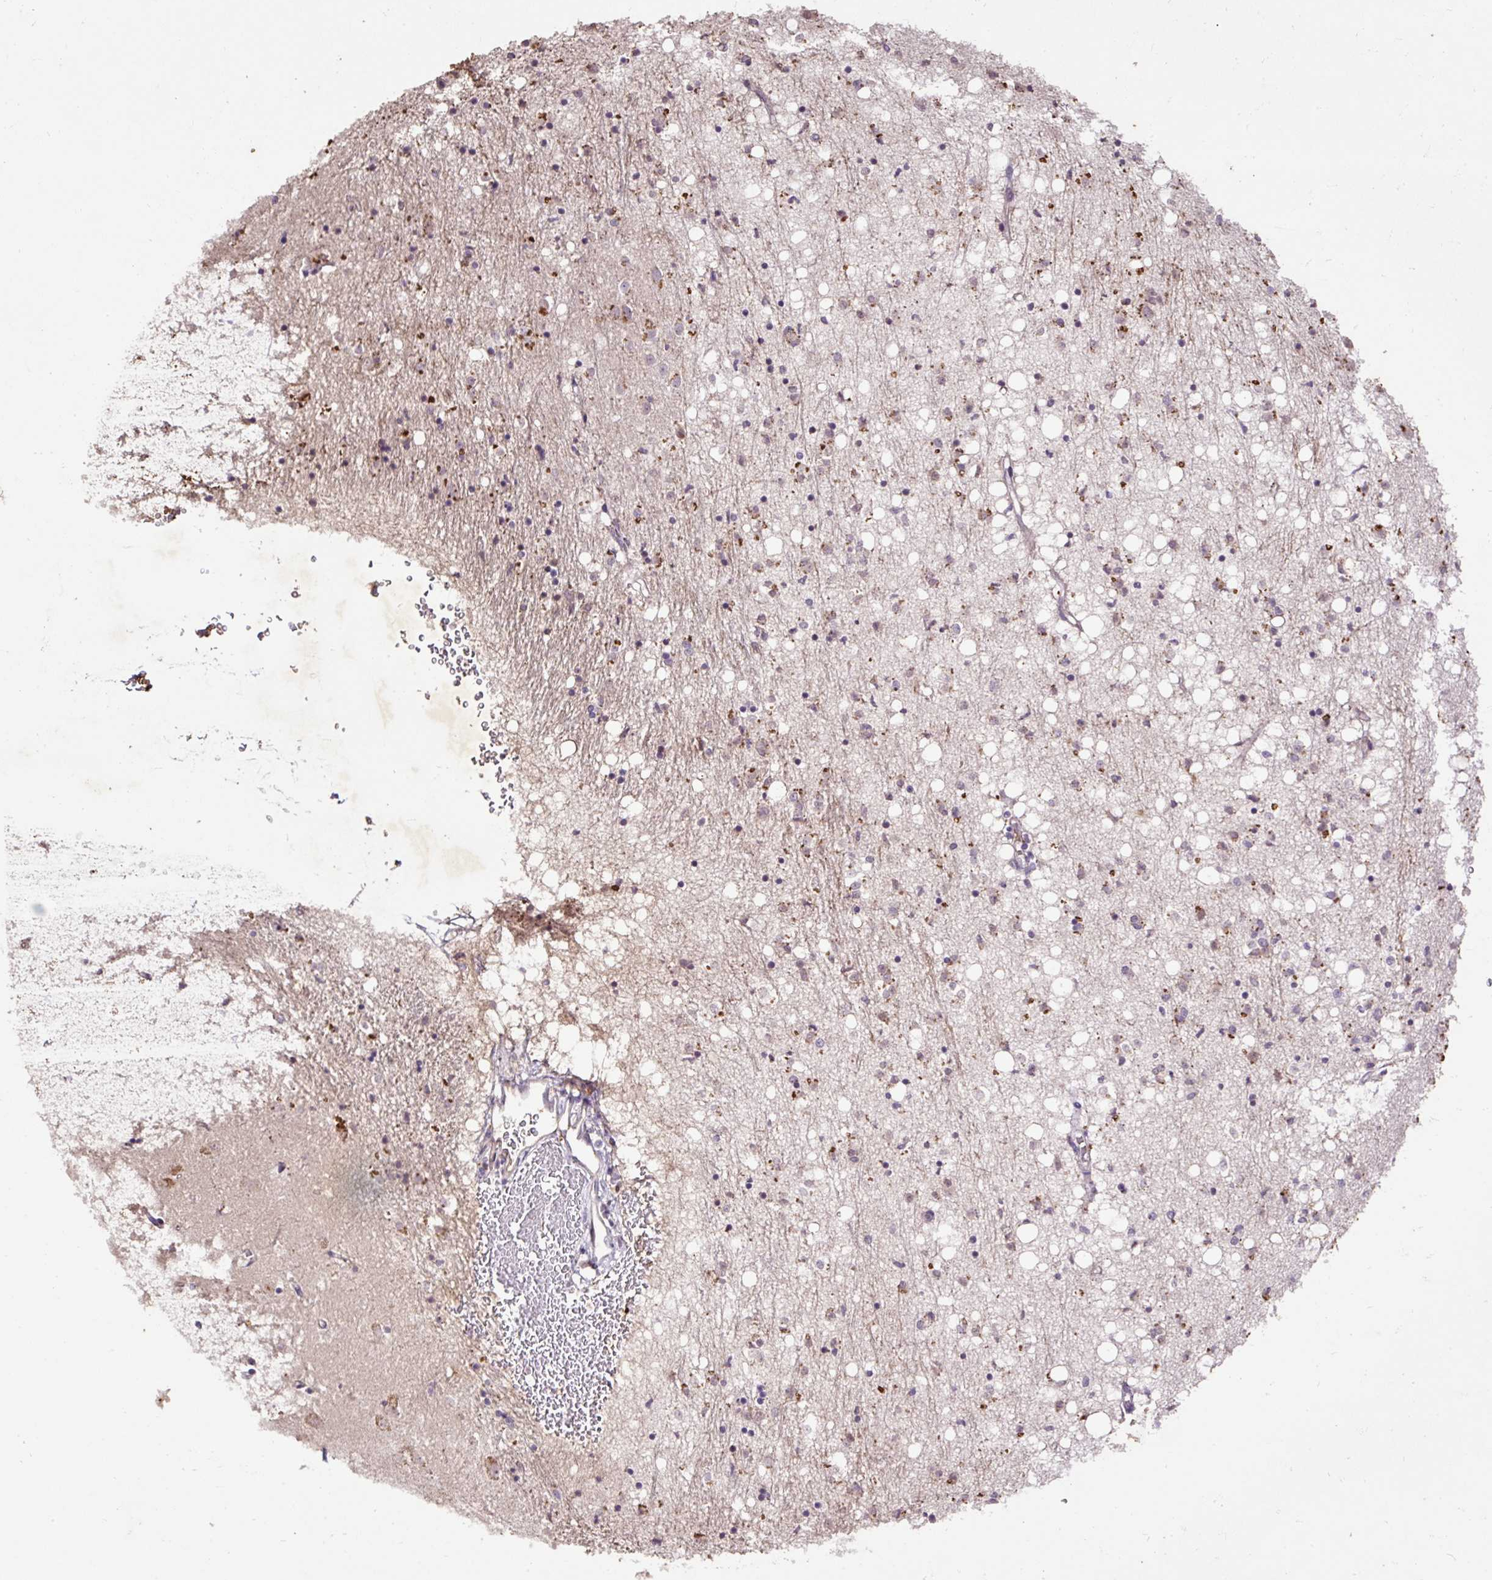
{"staining": {"intensity": "moderate", "quantity": "<25%", "location": "cytoplasmic/membranous"}, "tissue": "caudate", "cell_type": "Glial cells", "image_type": "normal", "snomed": [{"axis": "morphology", "description": "Normal tissue, NOS"}, {"axis": "topography", "description": "Lateral ventricle wall"}], "caption": "This is an image of immunohistochemistry (IHC) staining of normal caudate, which shows moderate staining in the cytoplasmic/membranous of glial cells.", "gene": "LRTM2", "patient": {"sex": "male", "age": 58}}